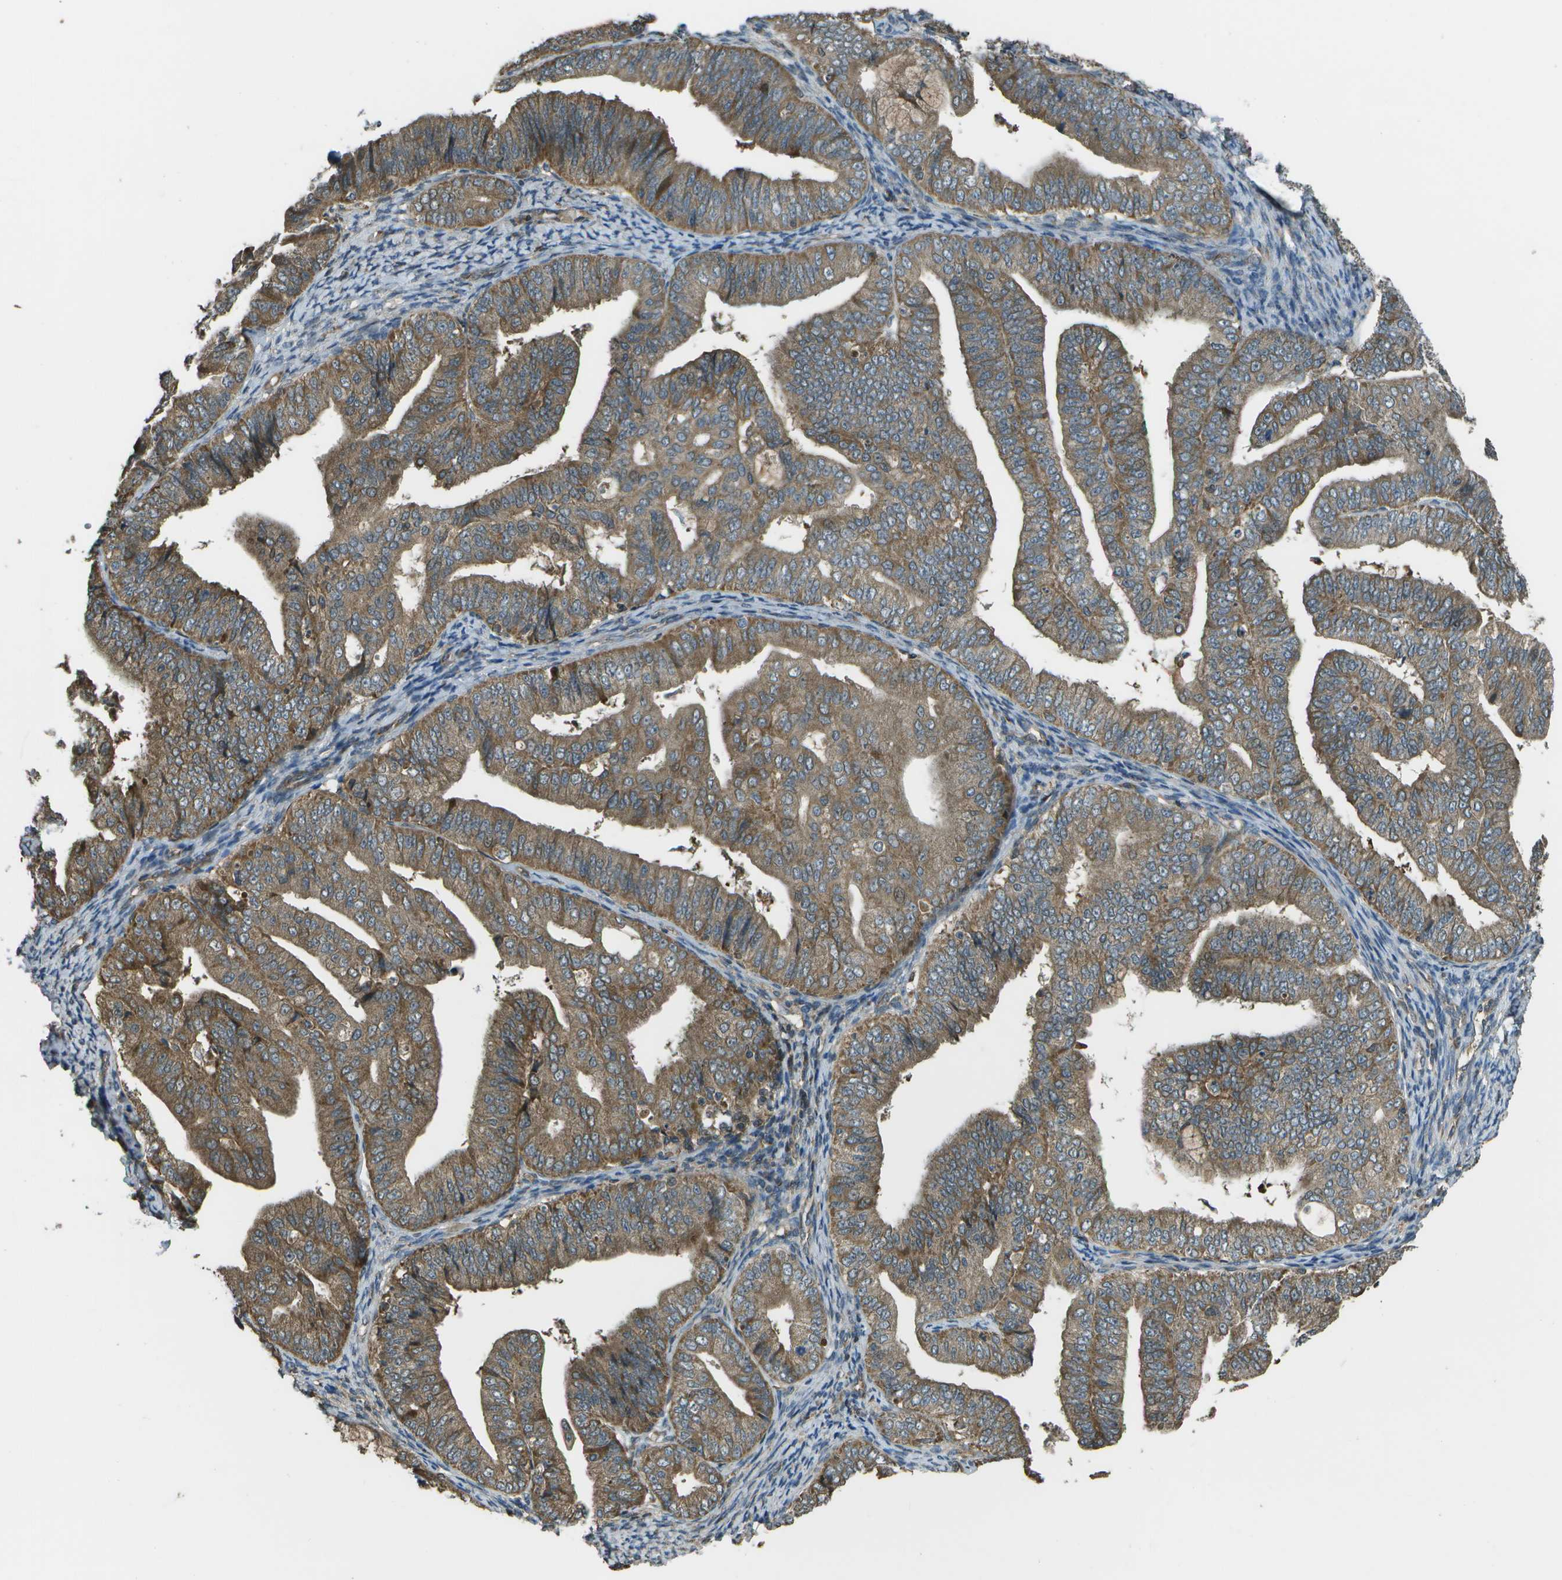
{"staining": {"intensity": "moderate", "quantity": ">75%", "location": "cytoplasmic/membranous"}, "tissue": "endometrial cancer", "cell_type": "Tumor cells", "image_type": "cancer", "snomed": [{"axis": "morphology", "description": "Adenocarcinoma, NOS"}, {"axis": "topography", "description": "Endometrium"}], "caption": "Moderate cytoplasmic/membranous protein expression is present in about >75% of tumor cells in endometrial adenocarcinoma.", "gene": "PLPBP", "patient": {"sex": "female", "age": 63}}